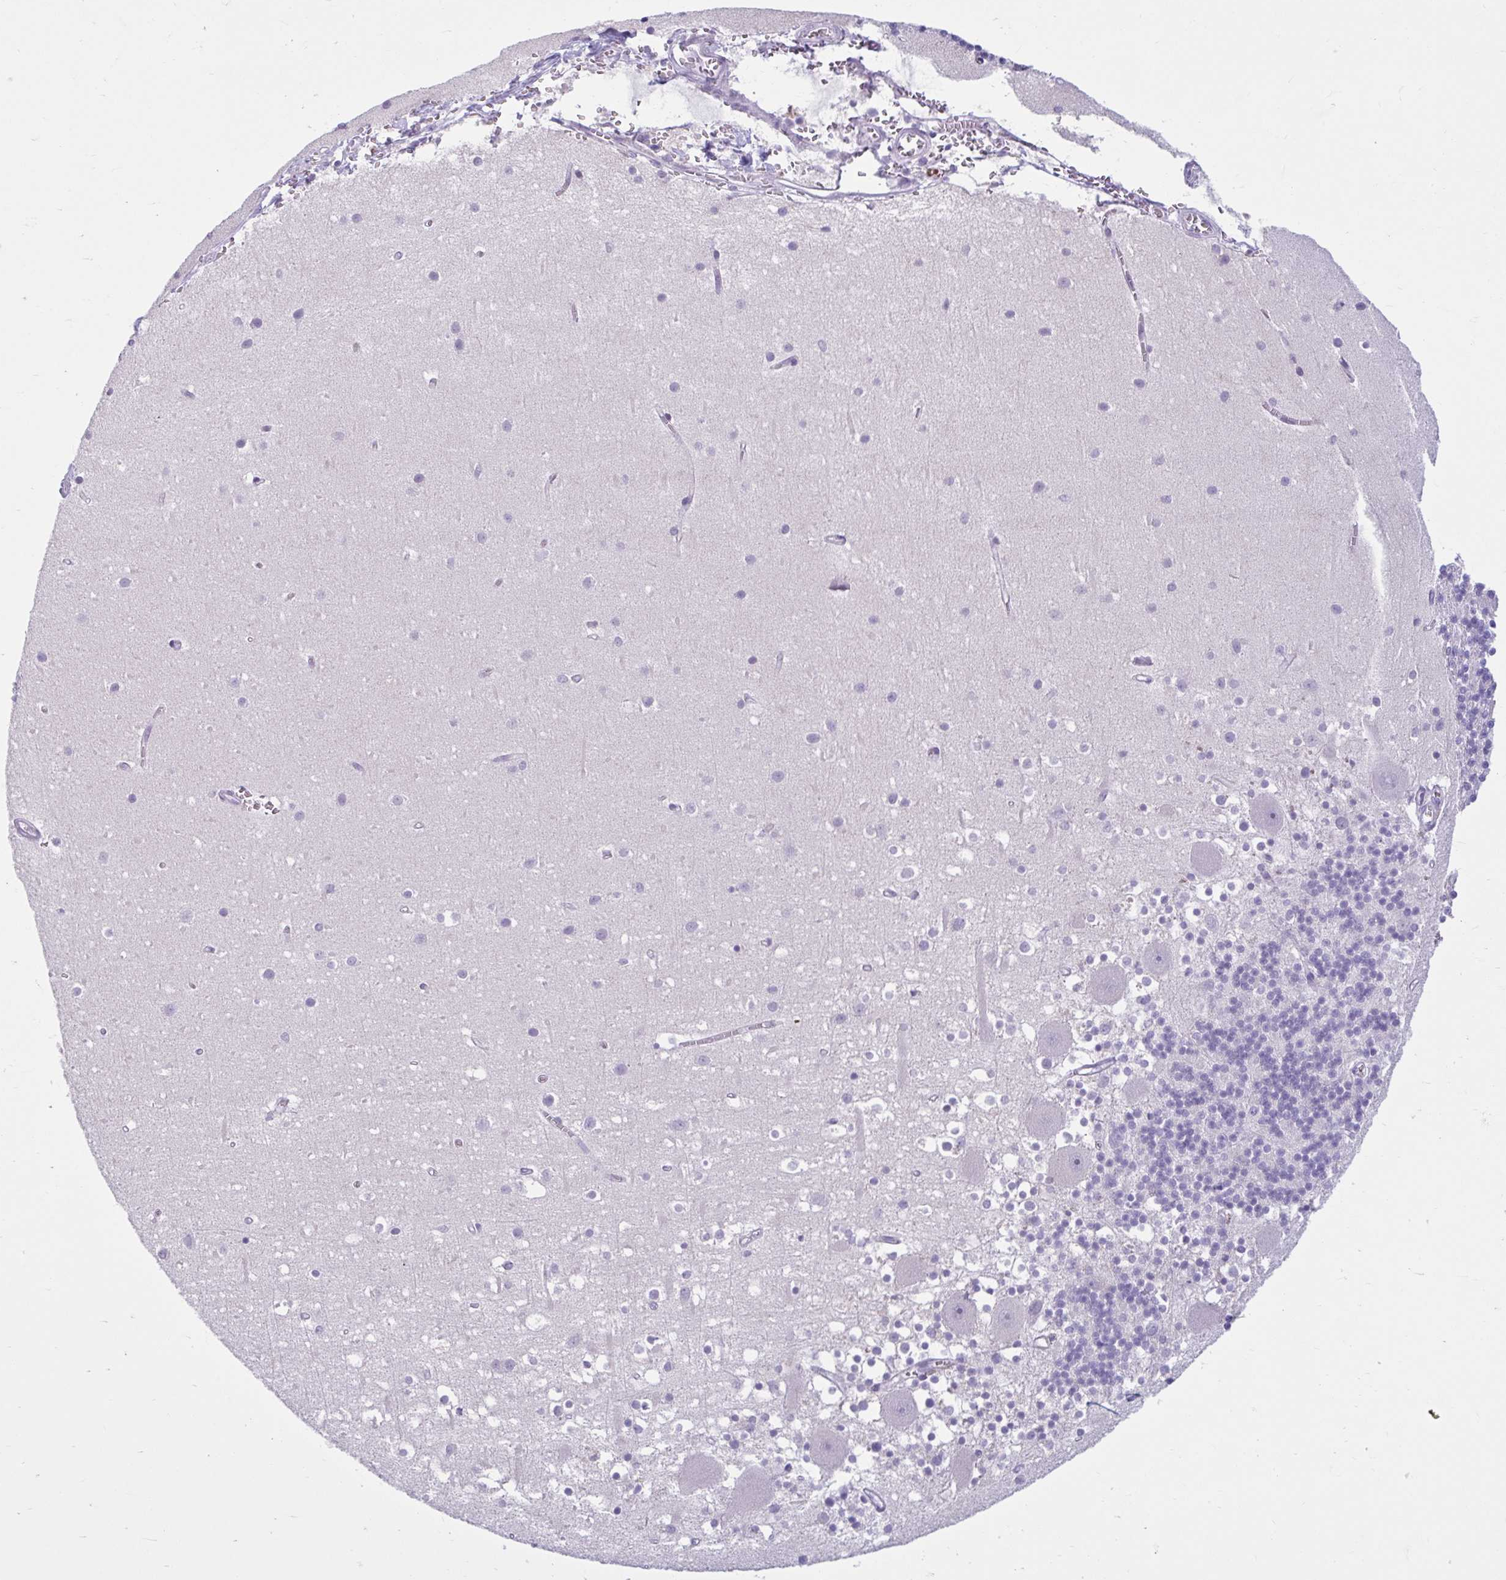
{"staining": {"intensity": "negative", "quantity": "none", "location": "none"}, "tissue": "cerebellum", "cell_type": "Cells in granular layer", "image_type": "normal", "snomed": [{"axis": "morphology", "description": "Normal tissue, NOS"}, {"axis": "topography", "description": "Cerebellum"}], "caption": "The image reveals no significant positivity in cells in granular layer of cerebellum.", "gene": "FAM153A", "patient": {"sex": "male", "age": 54}}